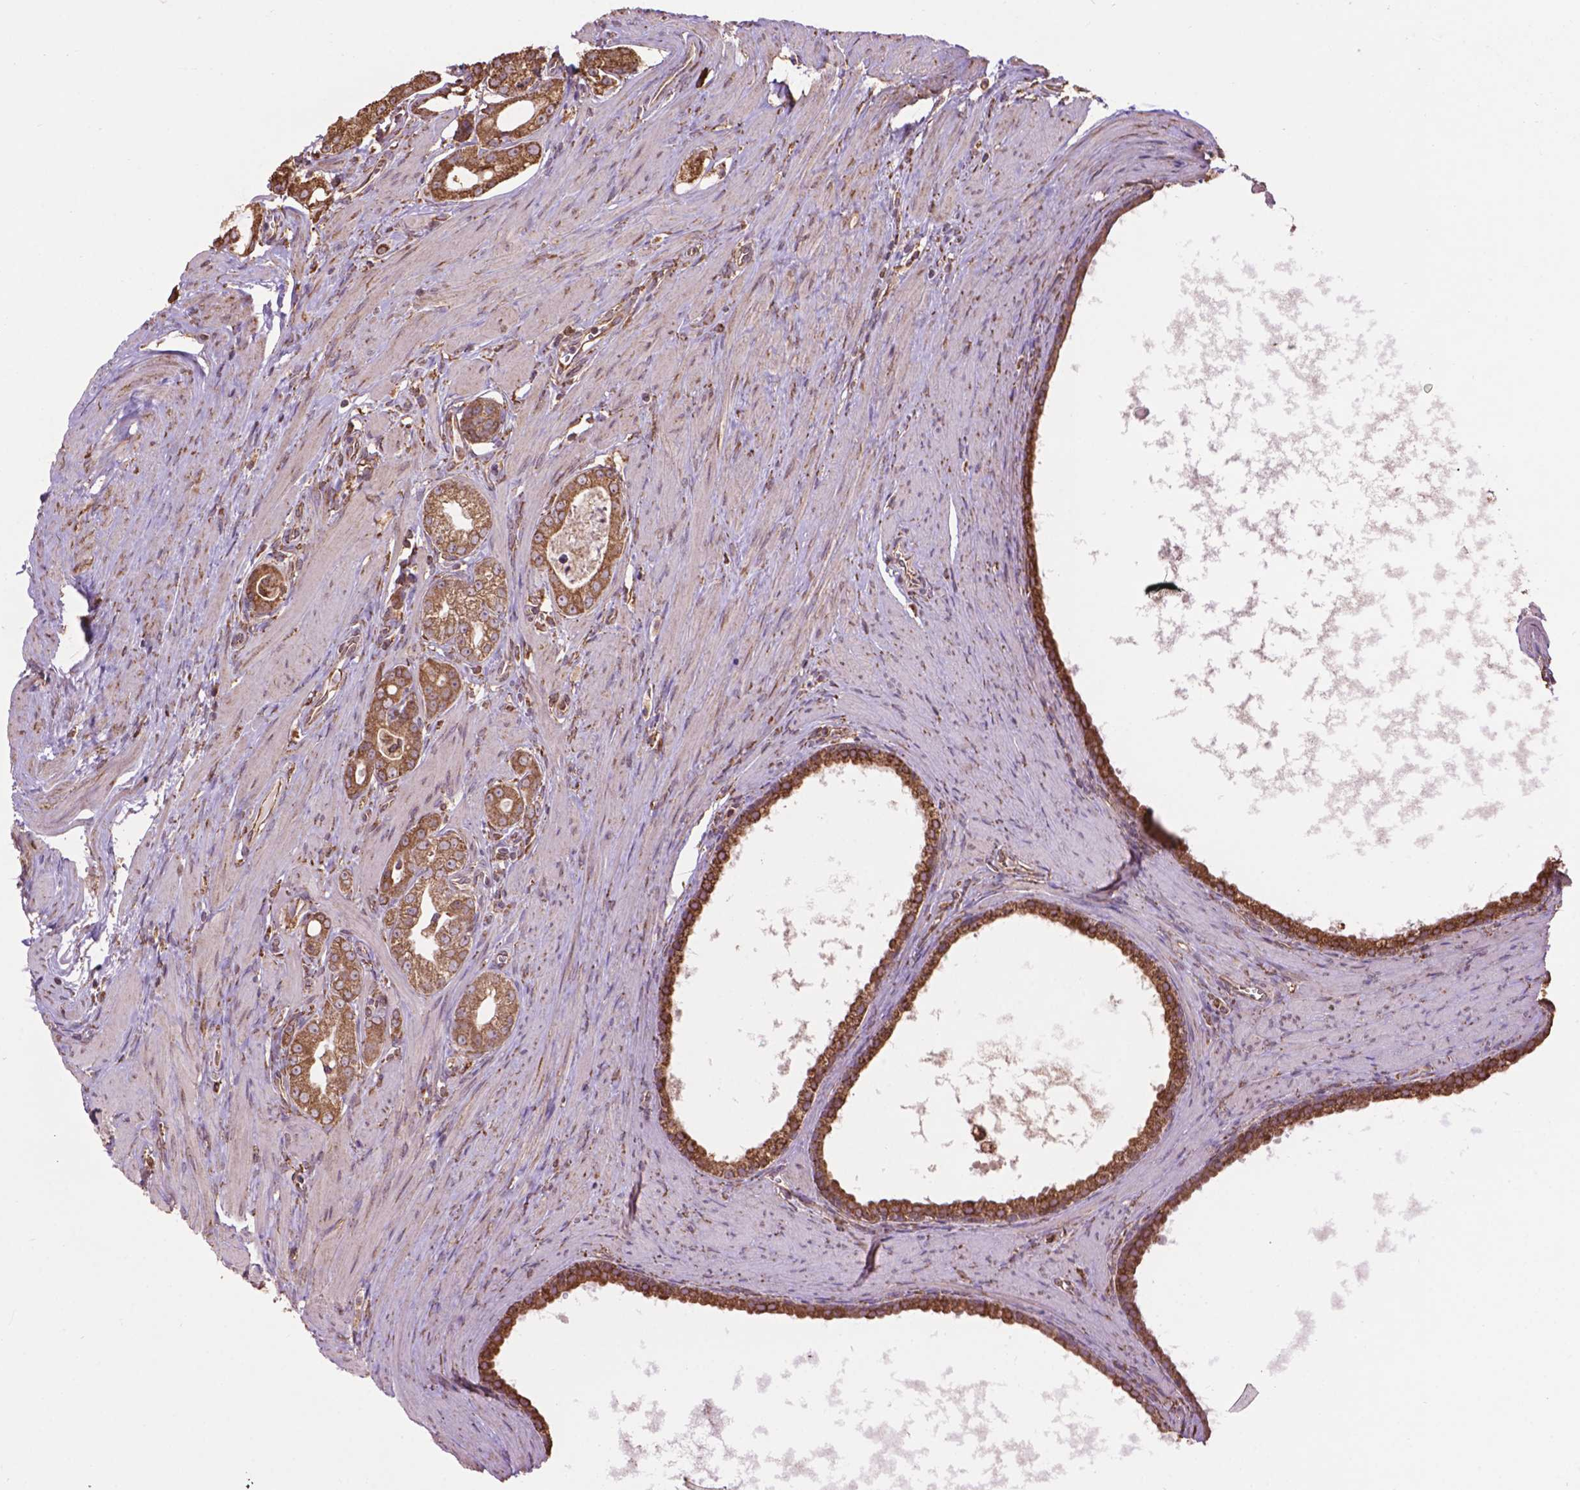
{"staining": {"intensity": "moderate", "quantity": ">75%", "location": "cytoplasmic/membranous"}, "tissue": "prostate cancer", "cell_type": "Tumor cells", "image_type": "cancer", "snomed": [{"axis": "morphology", "description": "Adenocarcinoma, NOS"}, {"axis": "topography", "description": "Prostate"}], "caption": "Brown immunohistochemical staining in prostate cancer (adenocarcinoma) shows moderate cytoplasmic/membranous expression in about >75% of tumor cells.", "gene": "PPP2R5E", "patient": {"sex": "male", "age": 71}}